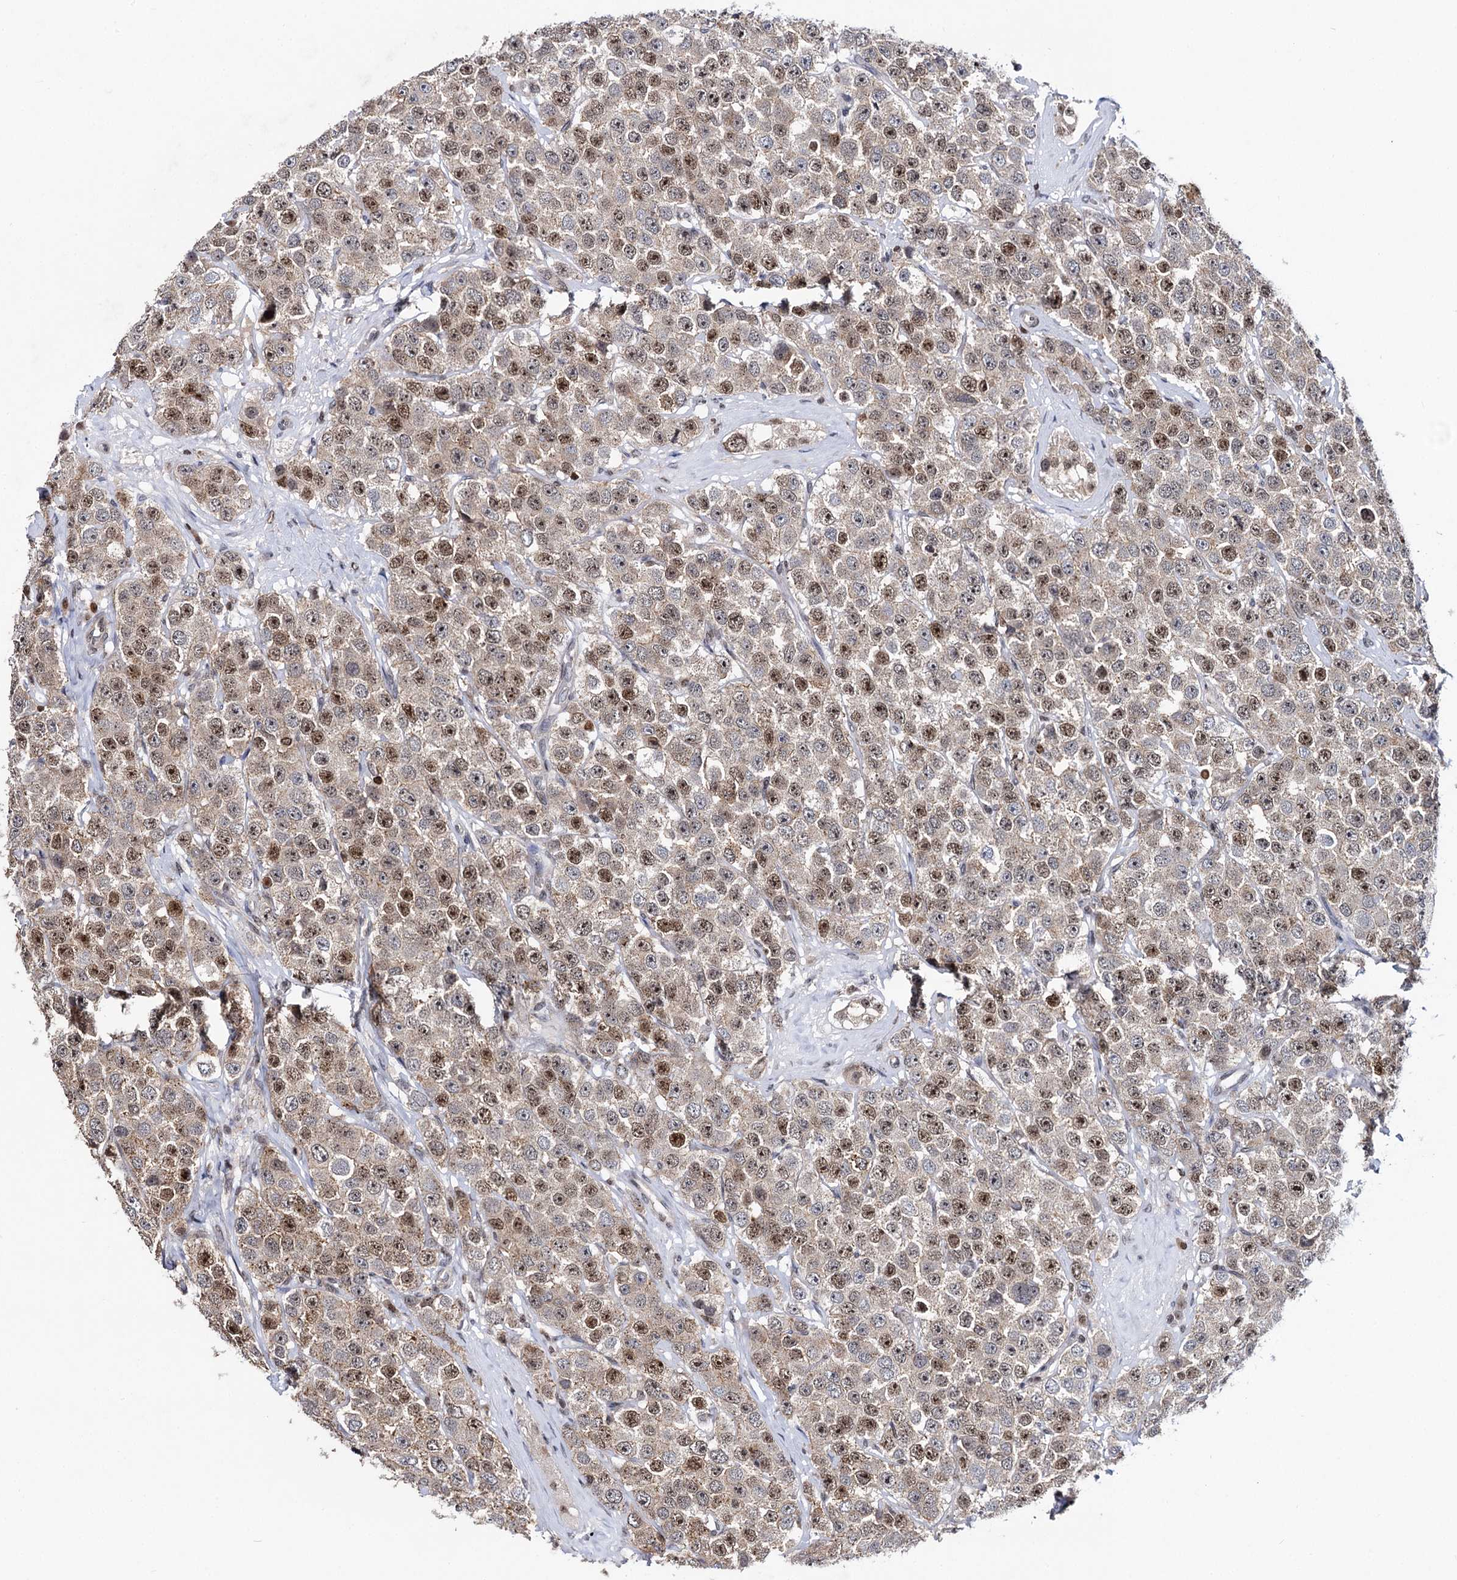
{"staining": {"intensity": "moderate", "quantity": ">75%", "location": "nuclear"}, "tissue": "testis cancer", "cell_type": "Tumor cells", "image_type": "cancer", "snomed": [{"axis": "morphology", "description": "Seminoma, NOS"}, {"axis": "topography", "description": "Testis"}], "caption": "There is medium levels of moderate nuclear positivity in tumor cells of testis seminoma, as demonstrated by immunohistochemical staining (brown color).", "gene": "SMCHD1", "patient": {"sex": "male", "age": 28}}